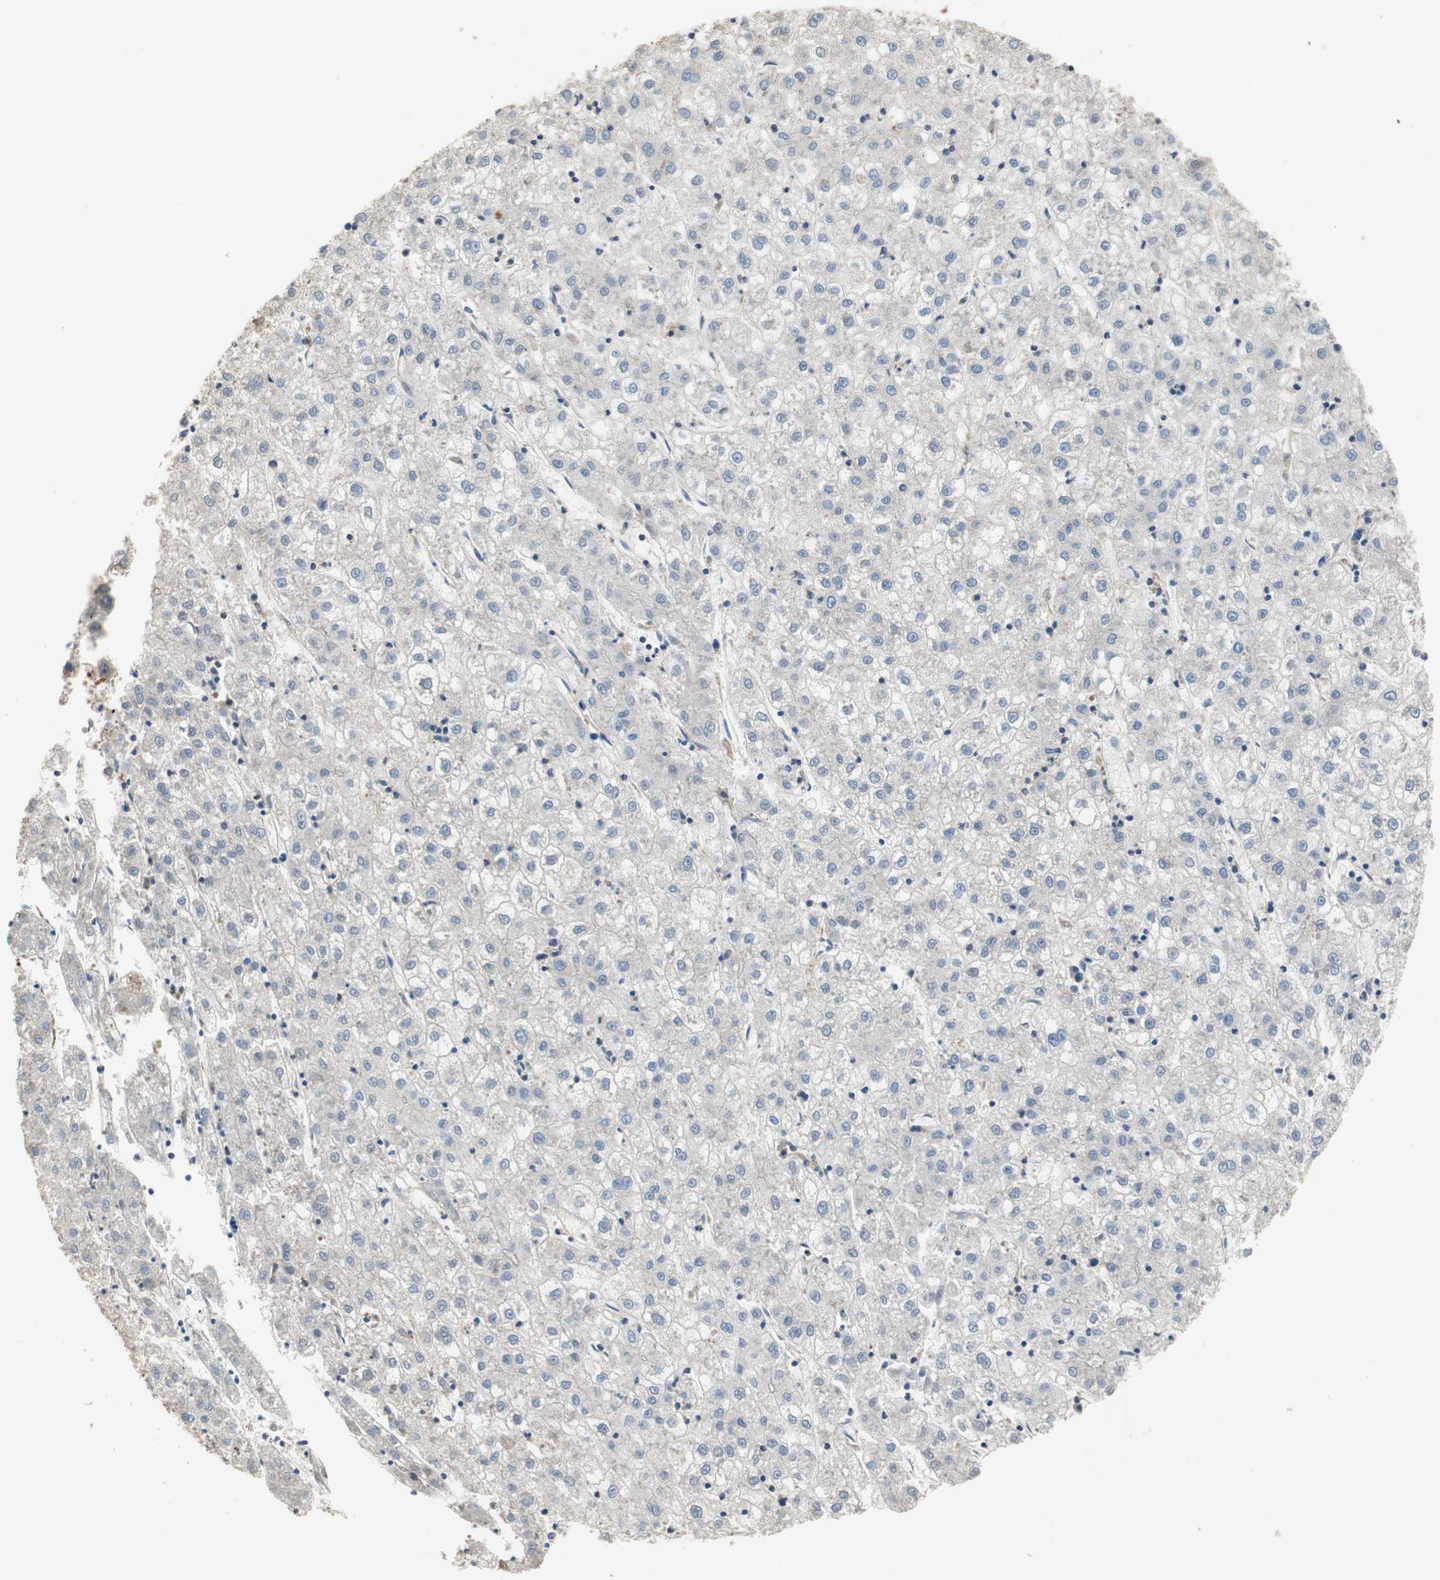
{"staining": {"intensity": "negative", "quantity": "none", "location": "none"}, "tissue": "liver cancer", "cell_type": "Tumor cells", "image_type": "cancer", "snomed": [{"axis": "morphology", "description": "Carcinoma, Hepatocellular, NOS"}, {"axis": "topography", "description": "Liver"}], "caption": "An immunohistochemistry (IHC) micrograph of liver cancer (hepatocellular carcinoma) is shown. There is no staining in tumor cells of liver cancer (hepatocellular carcinoma).", "gene": "MAP4K2", "patient": {"sex": "male", "age": 72}}